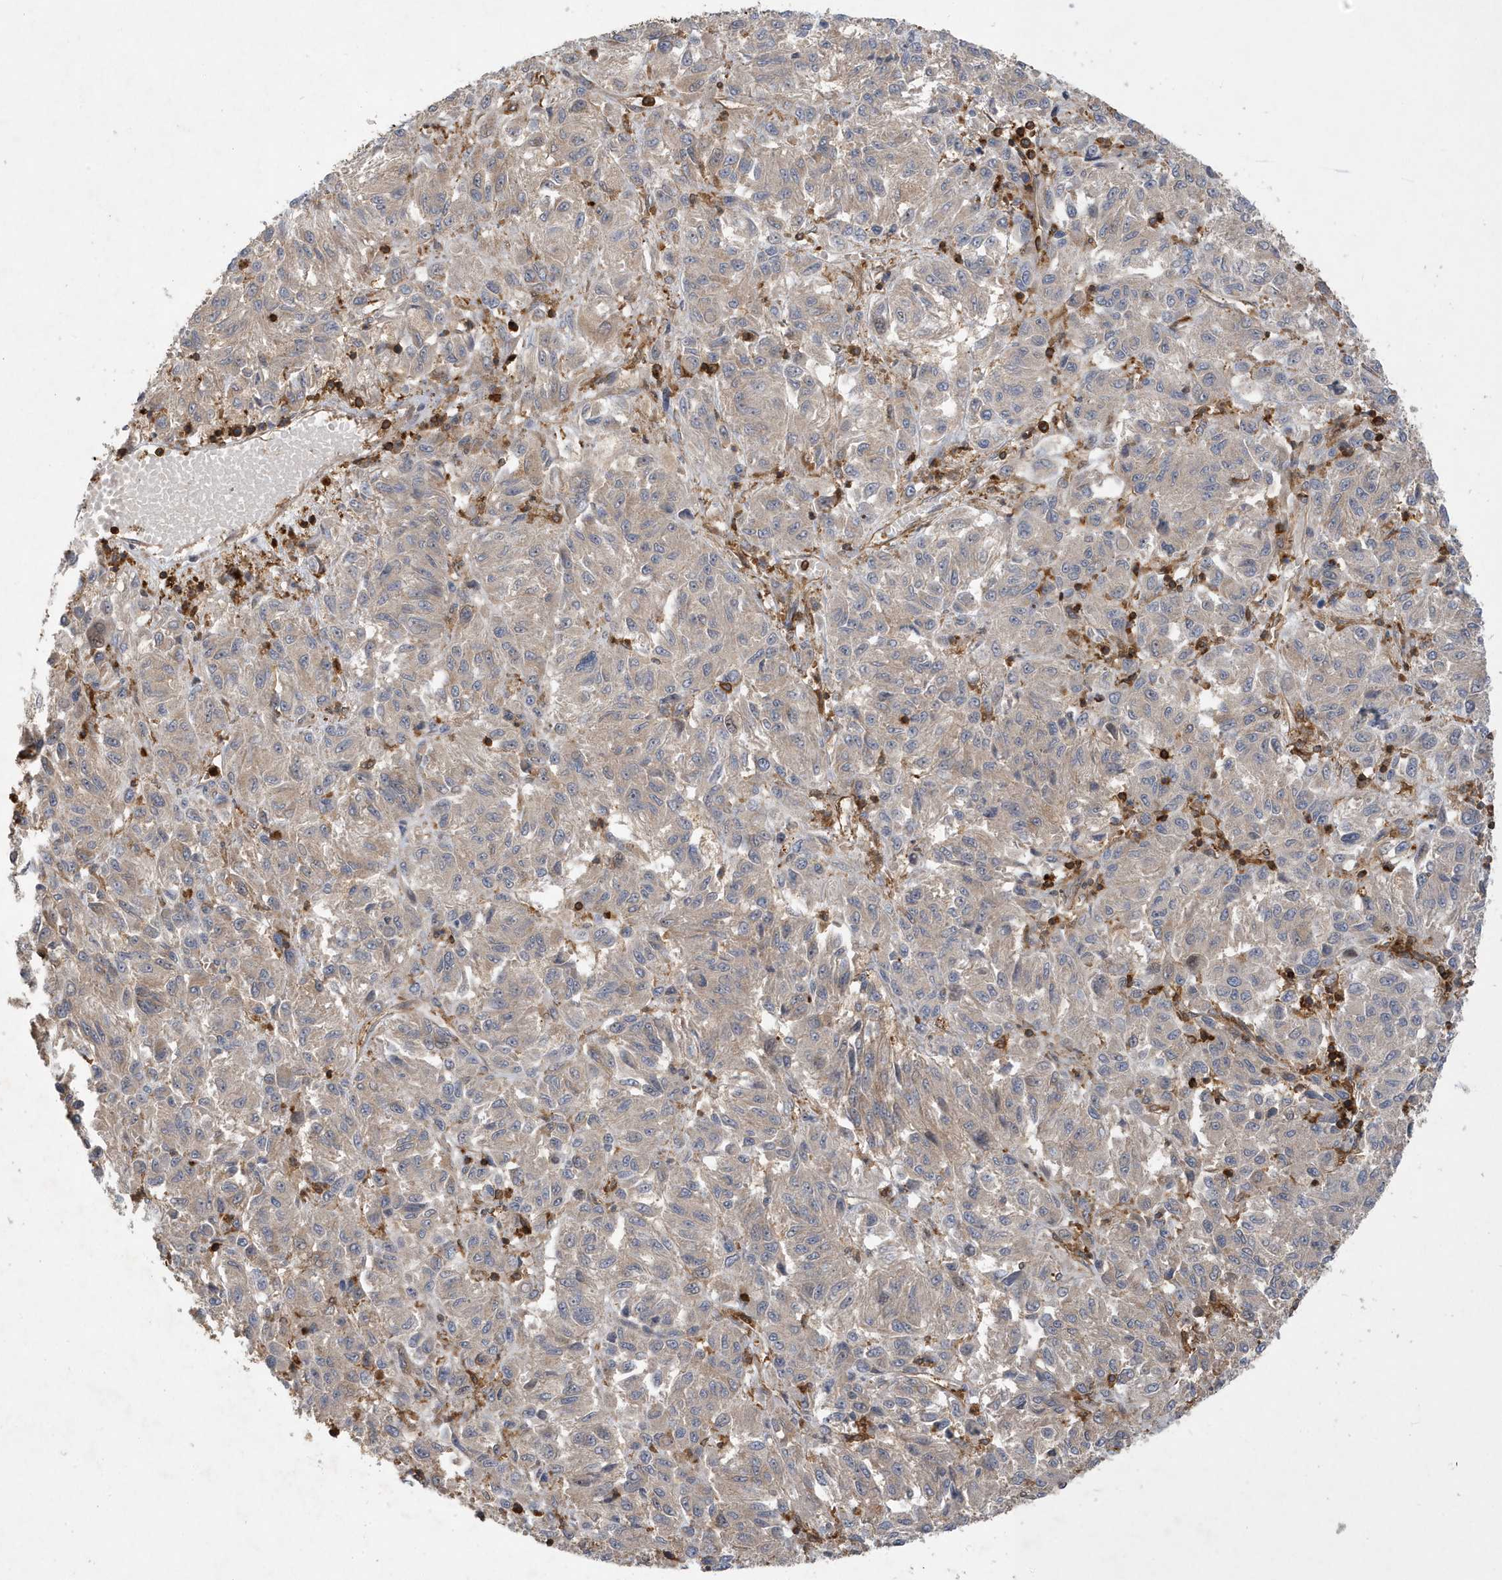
{"staining": {"intensity": "weak", "quantity": "25%-75%", "location": "cytoplasmic/membranous"}, "tissue": "melanoma", "cell_type": "Tumor cells", "image_type": "cancer", "snomed": [{"axis": "morphology", "description": "Malignant melanoma, Metastatic site"}, {"axis": "topography", "description": "Lung"}], "caption": "Immunohistochemical staining of melanoma reveals low levels of weak cytoplasmic/membranous staining in about 25%-75% of tumor cells.", "gene": "LAPTM4A", "patient": {"sex": "male", "age": 64}}